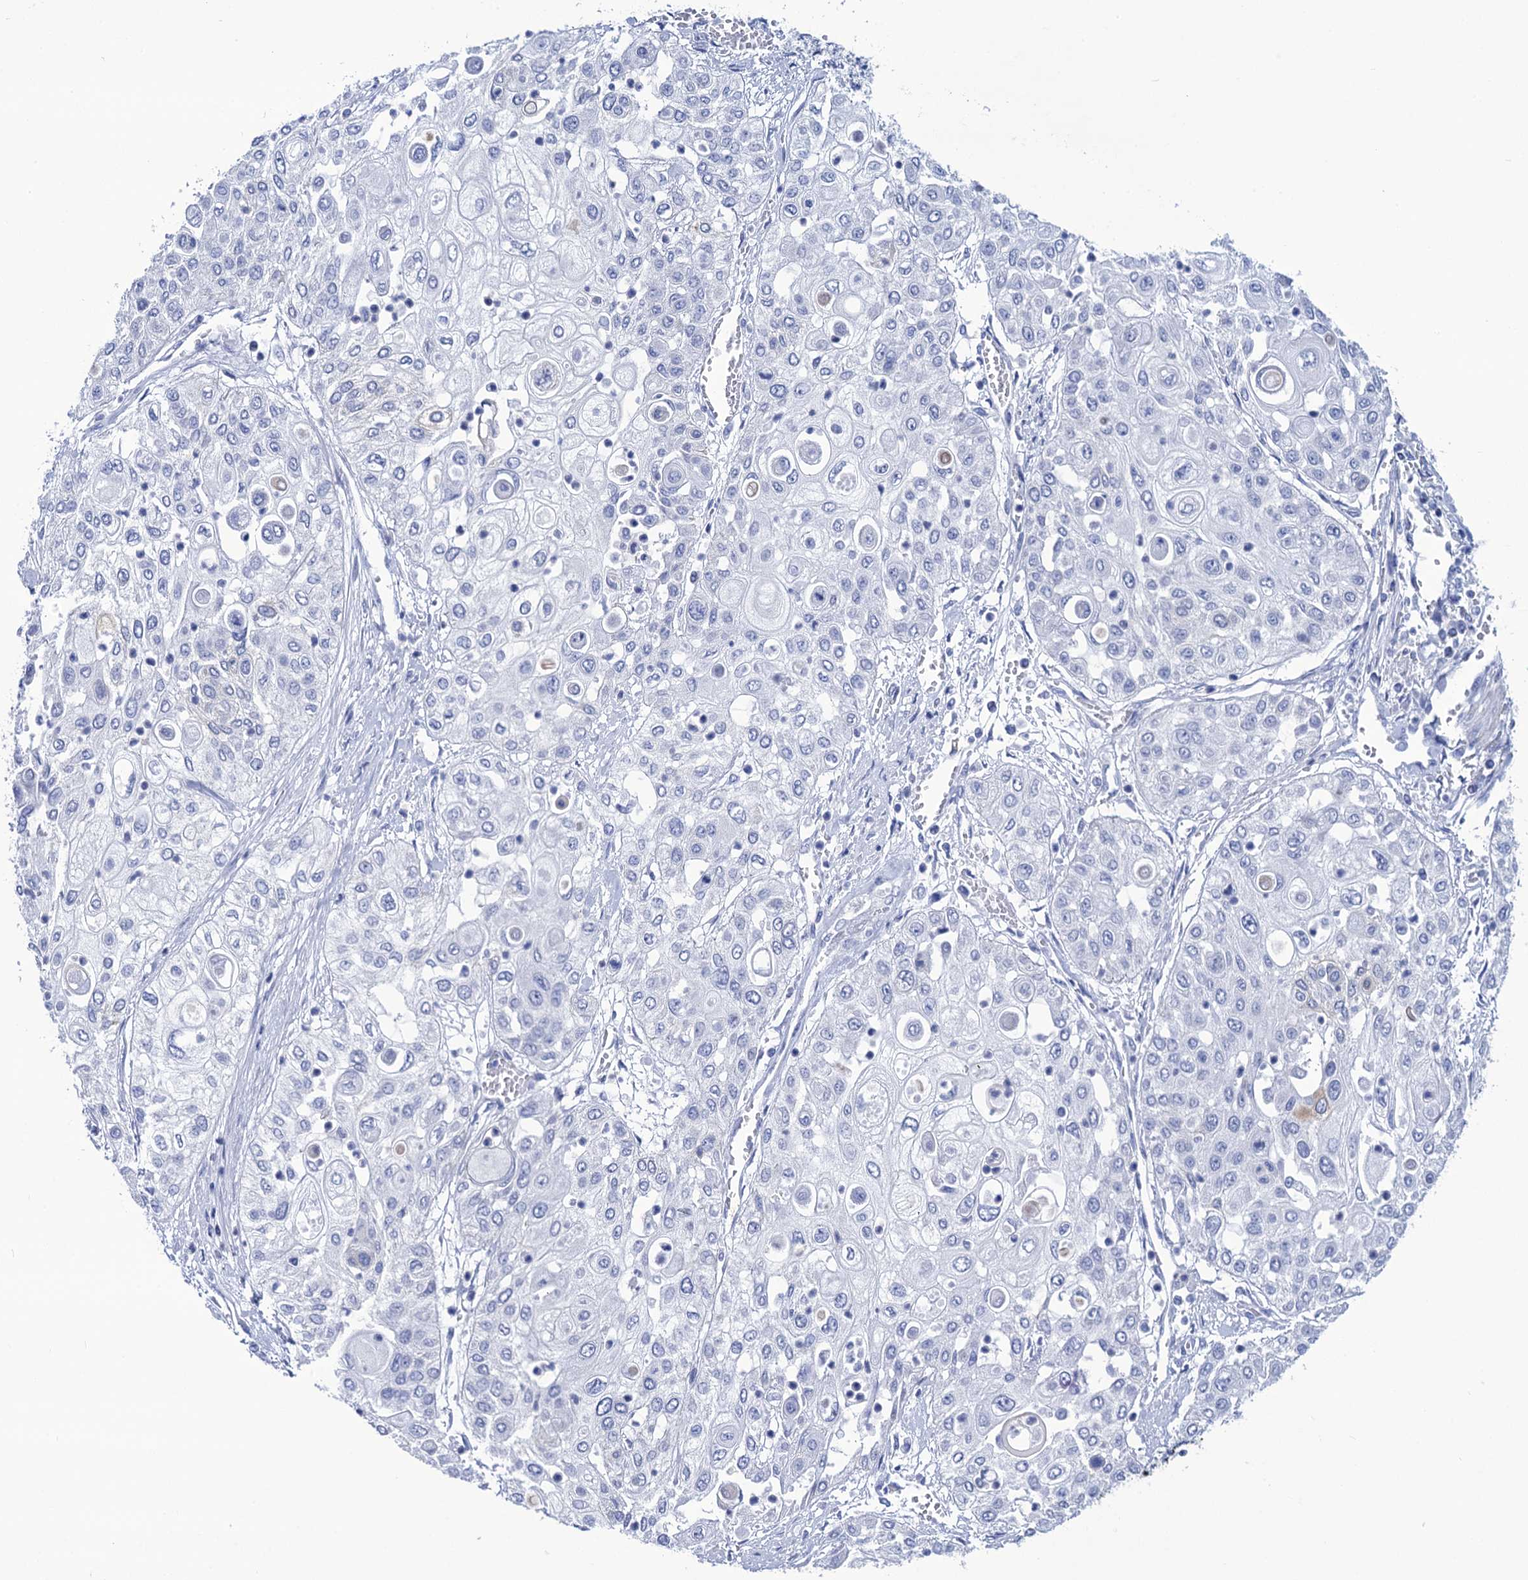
{"staining": {"intensity": "negative", "quantity": "none", "location": "none"}, "tissue": "urothelial cancer", "cell_type": "Tumor cells", "image_type": "cancer", "snomed": [{"axis": "morphology", "description": "Urothelial carcinoma, High grade"}, {"axis": "topography", "description": "Urinary bladder"}], "caption": "Urothelial cancer stained for a protein using immunohistochemistry displays no staining tumor cells.", "gene": "RAB3IP", "patient": {"sex": "female", "age": 79}}